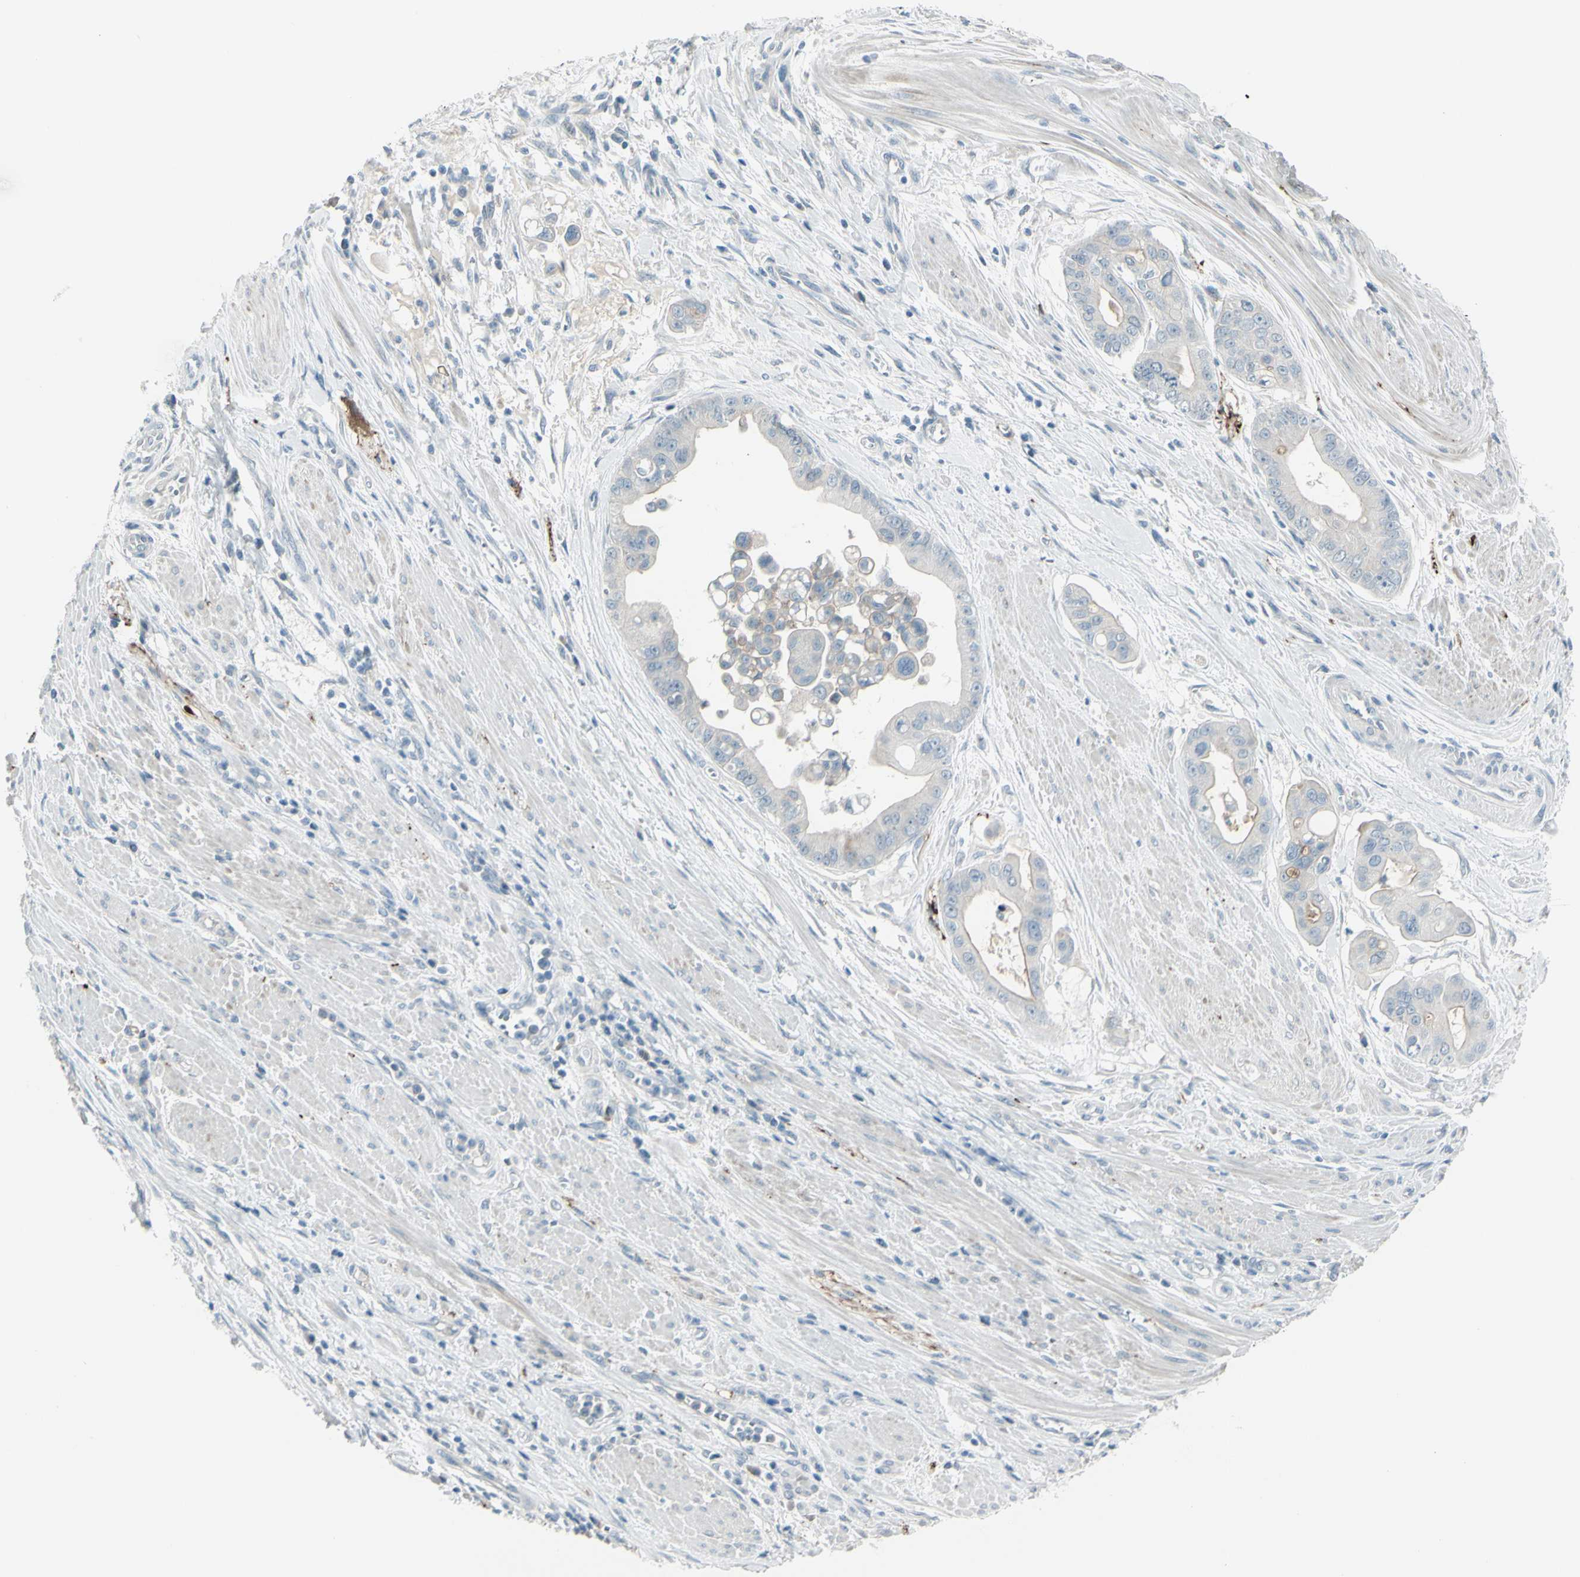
{"staining": {"intensity": "weak", "quantity": "<25%", "location": "cytoplasmic/membranous"}, "tissue": "pancreatic cancer", "cell_type": "Tumor cells", "image_type": "cancer", "snomed": [{"axis": "morphology", "description": "Adenocarcinoma, NOS"}, {"axis": "topography", "description": "Pancreas"}], "caption": "Tumor cells show no significant protein staining in pancreatic adenocarcinoma.", "gene": "GPR34", "patient": {"sex": "female", "age": 75}}